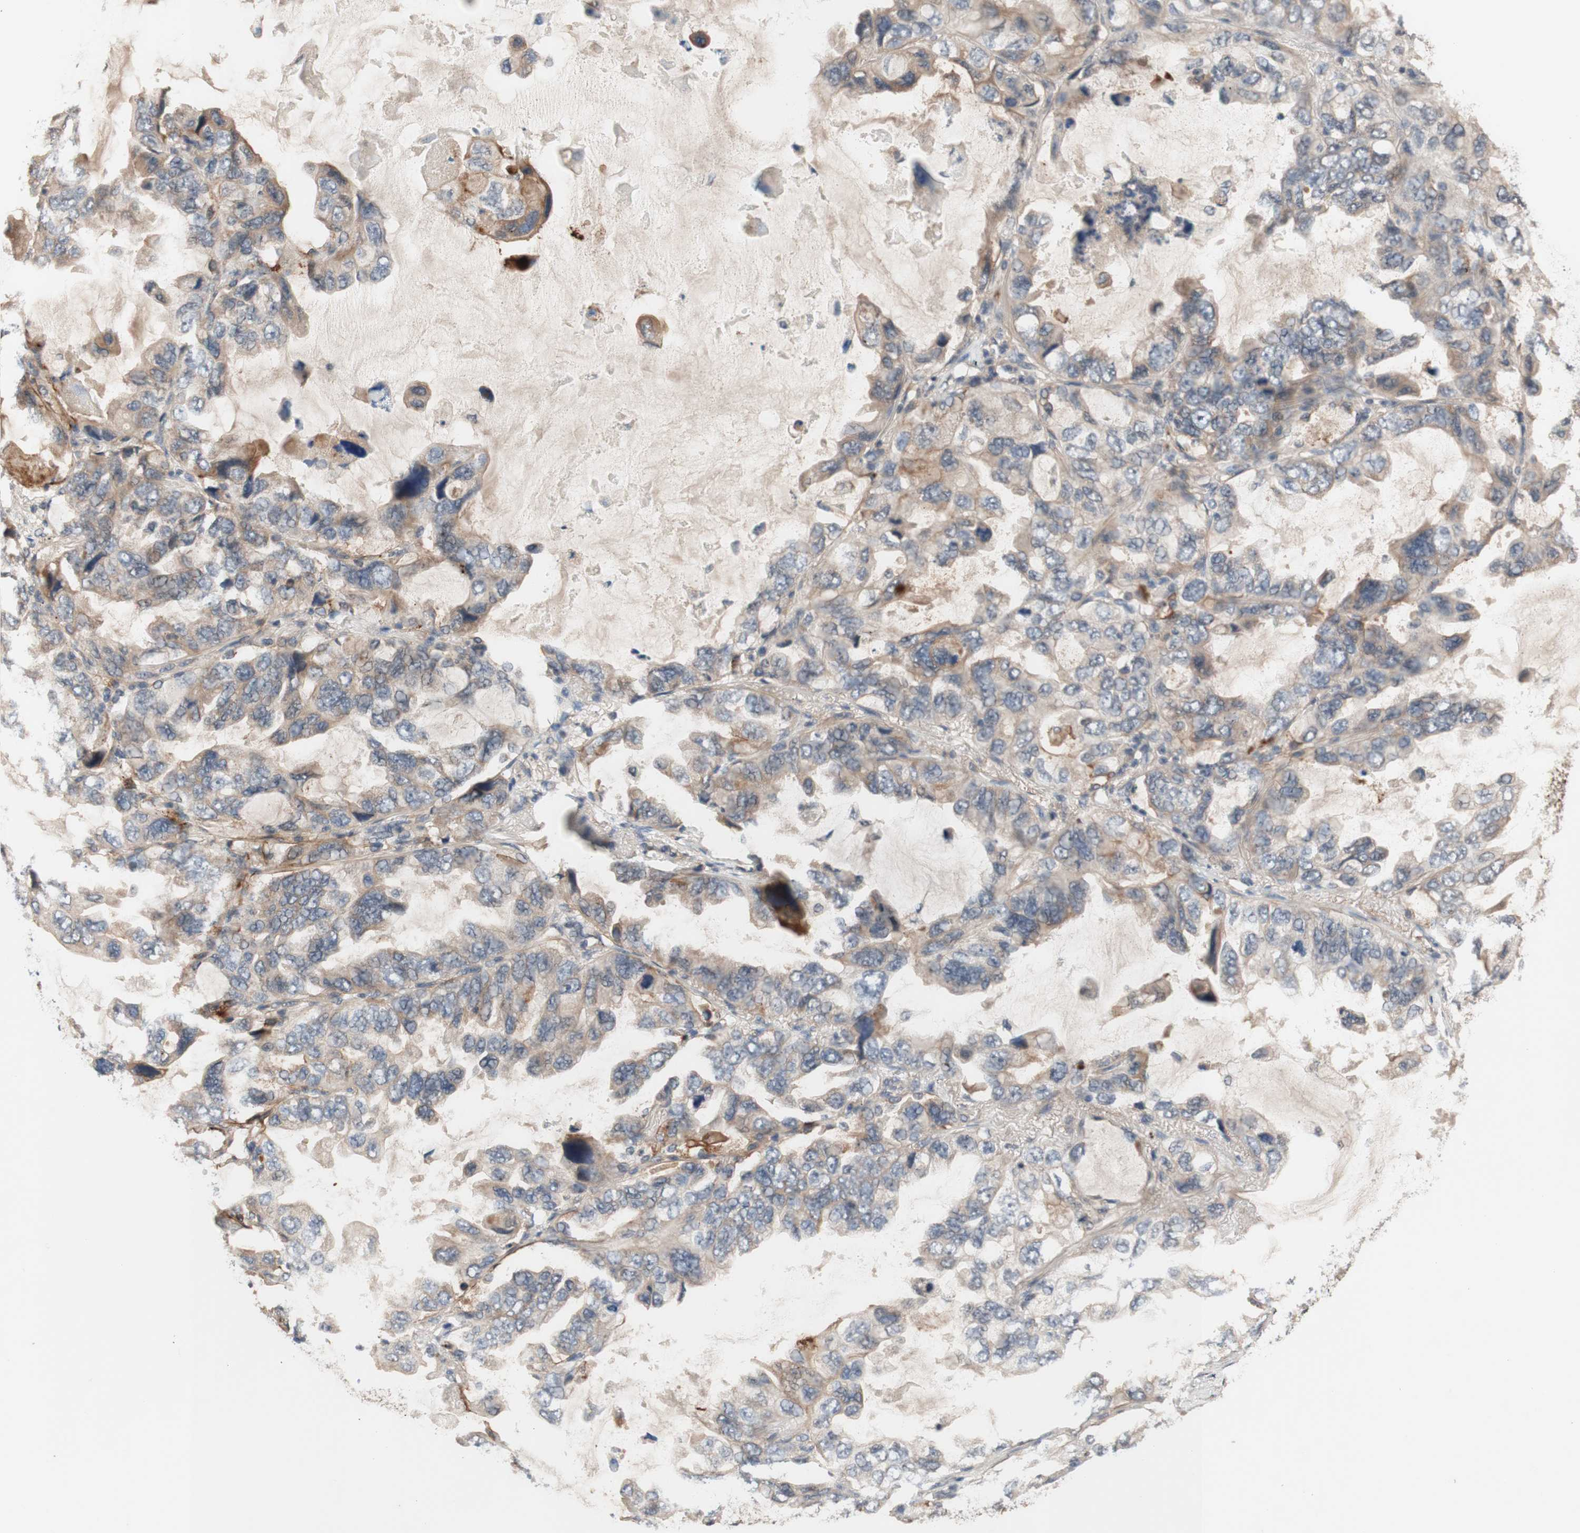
{"staining": {"intensity": "weak", "quantity": ">75%", "location": "cytoplasmic/membranous"}, "tissue": "lung cancer", "cell_type": "Tumor cells", "image_type": "cancer", "snomed": [{"axis": "morphology", "description": "Squamous cell carcinoma, NOS"}, {"axis": "topography", "description": "Lung"}], "caption": "An image of squamous cell carcinoma (lung) stained for a protein reveals weak cytoplasmic/membranous brown staining in tumor cells.", "gene": "CD55", "patient": {"sex": "female", "age": 73}}